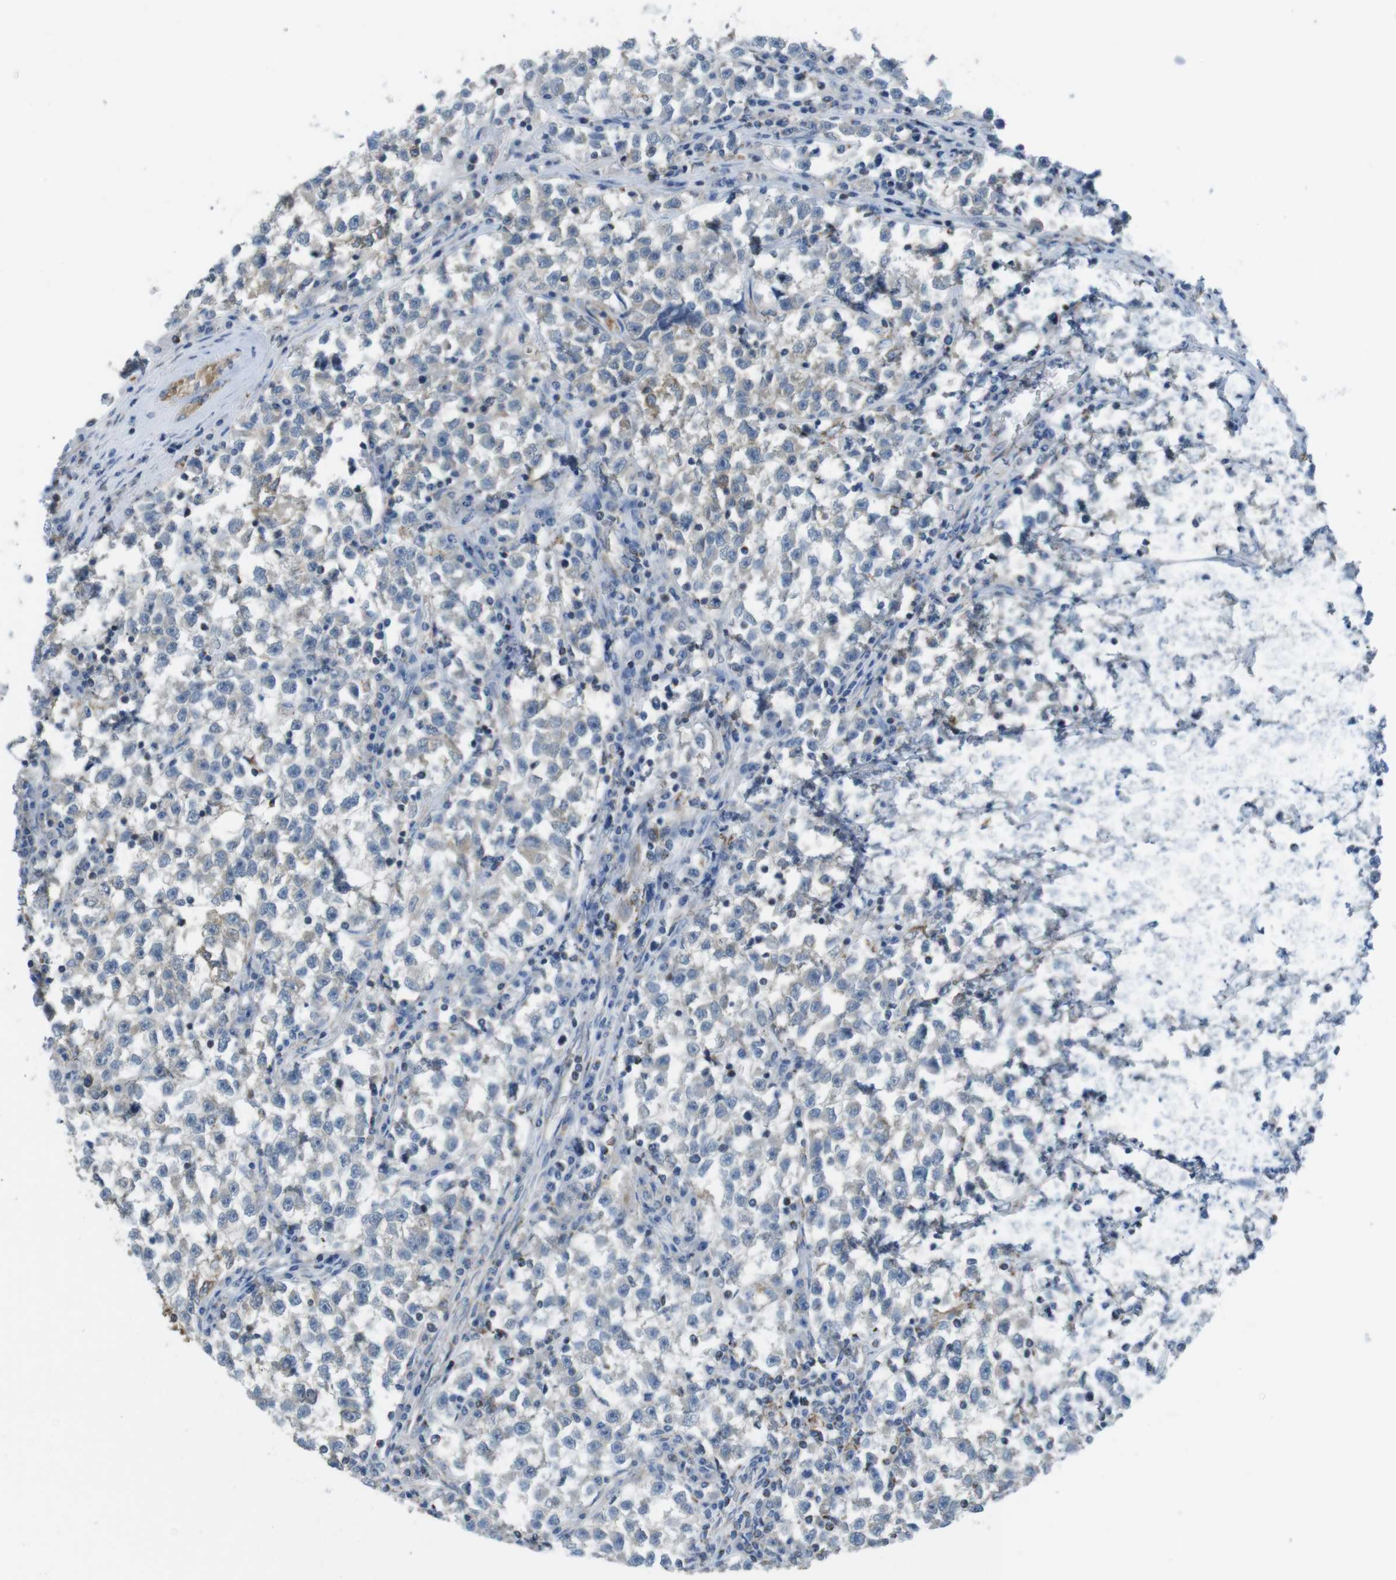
{"staining": {"intensity": "negative", "quantity": "none", "location": "none"}, "tissue": "testis cancer", "cell_type": "Tumor cells", "image_type": "cancer", "snomed": [{"axis": "morphology", "description": "Seminoma, NOS"}, {"axis": "topography", "description": "Testis"}], "caption": "Seminoma (testis) was stained to show a protein in brown. There is no significant staining in tumor cells. (DAB (3,3'-diaminobenzidine) immunohistochemistry, high magnification).", "gene": "GRIK2", "patient": {"sex": "male", "age": 22}}